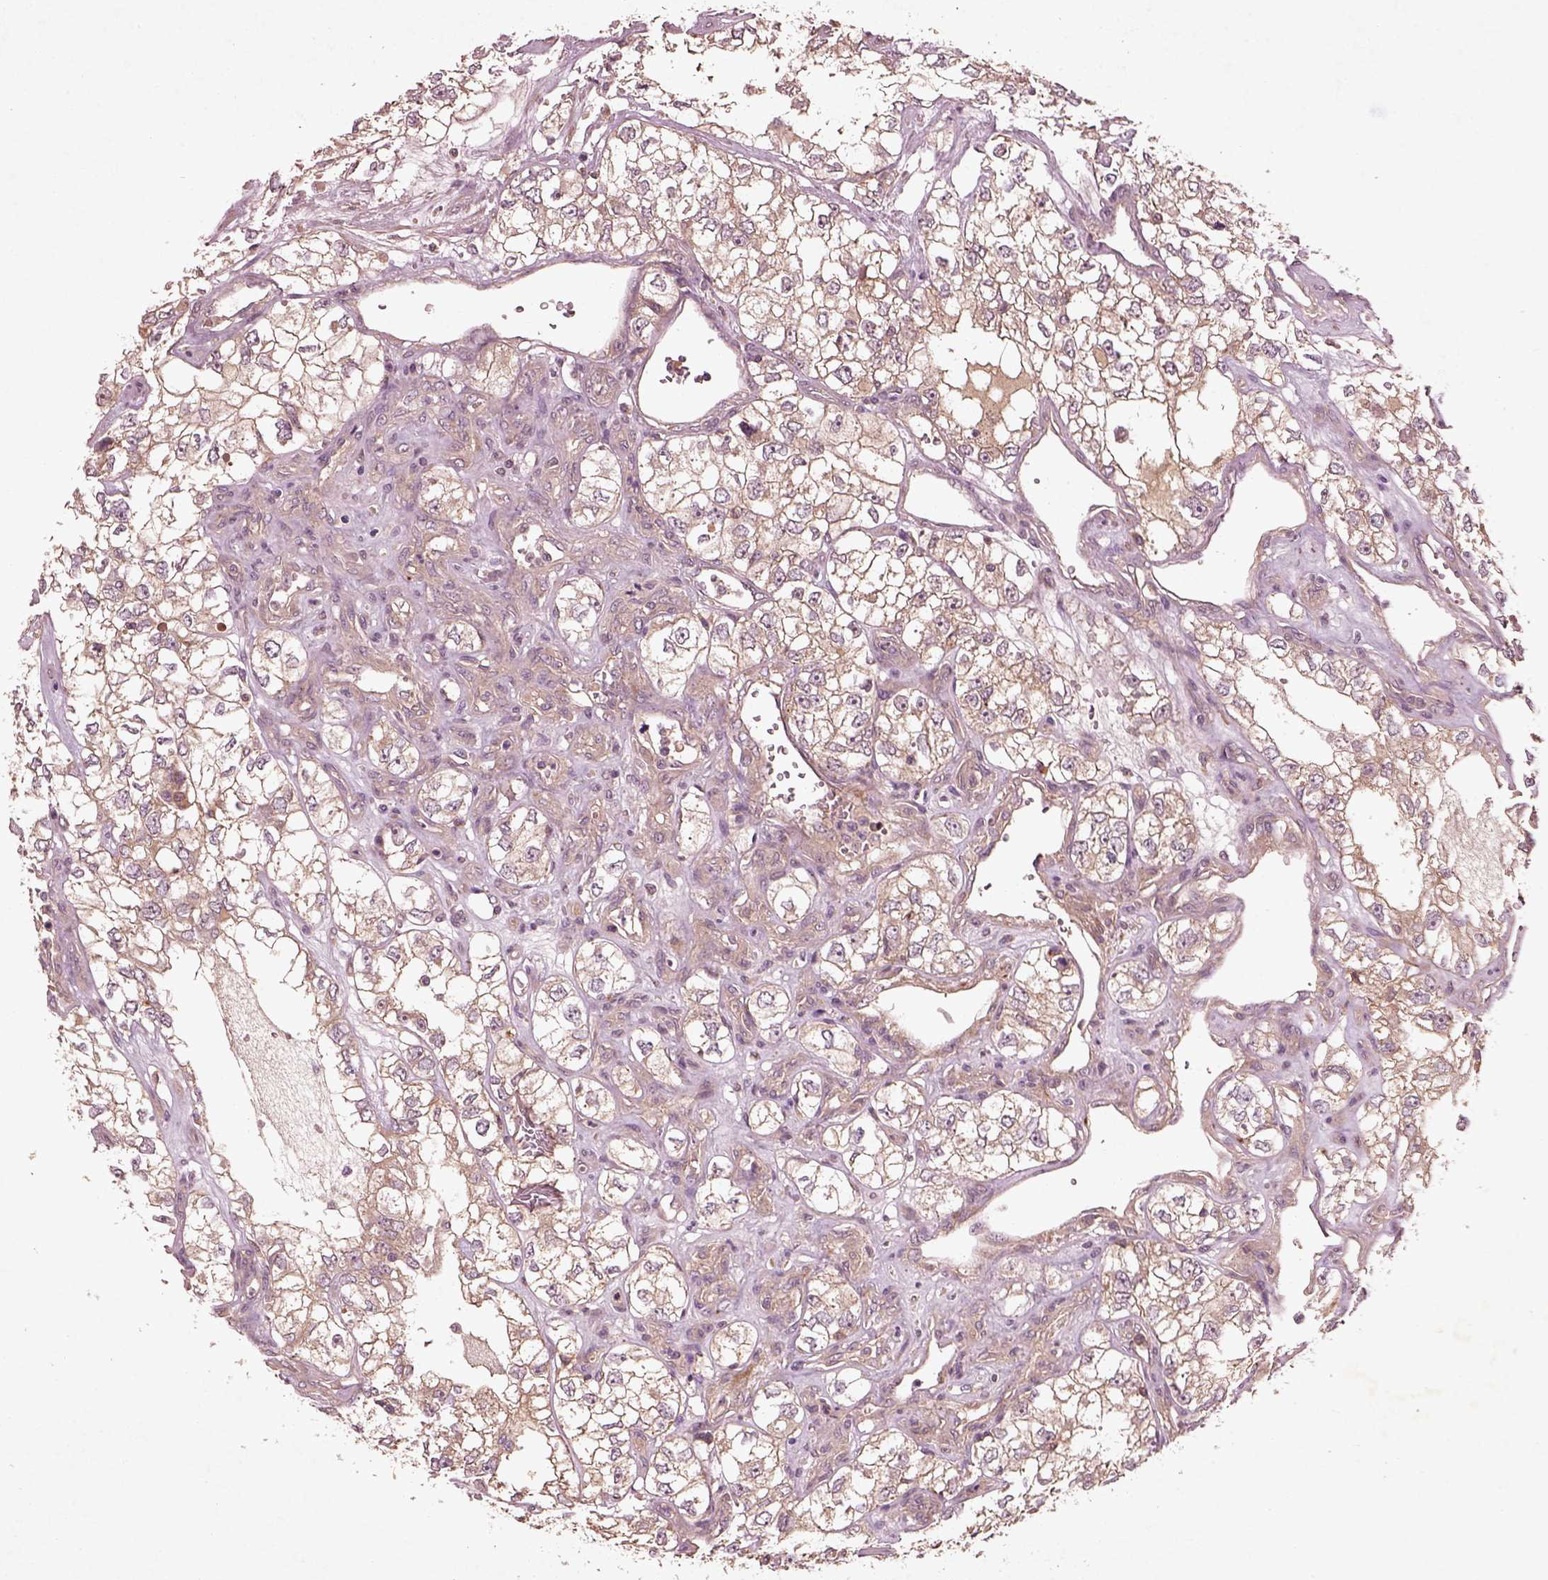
{"staining": {"intensity": "weak", "quantity": ">75%", "location": "cytoplasmic/membranous"}, "tissue": "renal cancer", "cell_type": "Tumor cells", "image_type": "cancer", "snomed": [{"axis": "morphology", "description": "Adenocarcinoma, NOS"}, {"axis": "topography", "description": "Kidney"}], "caption": "Immunohistochemical staining of human renal cancer reveals low levels of weak cytoplasmic/membranous positivity in about >75% of tumor cells.", "gene": "FAM234A", "patient": {"sex": "female", "age": 59}}